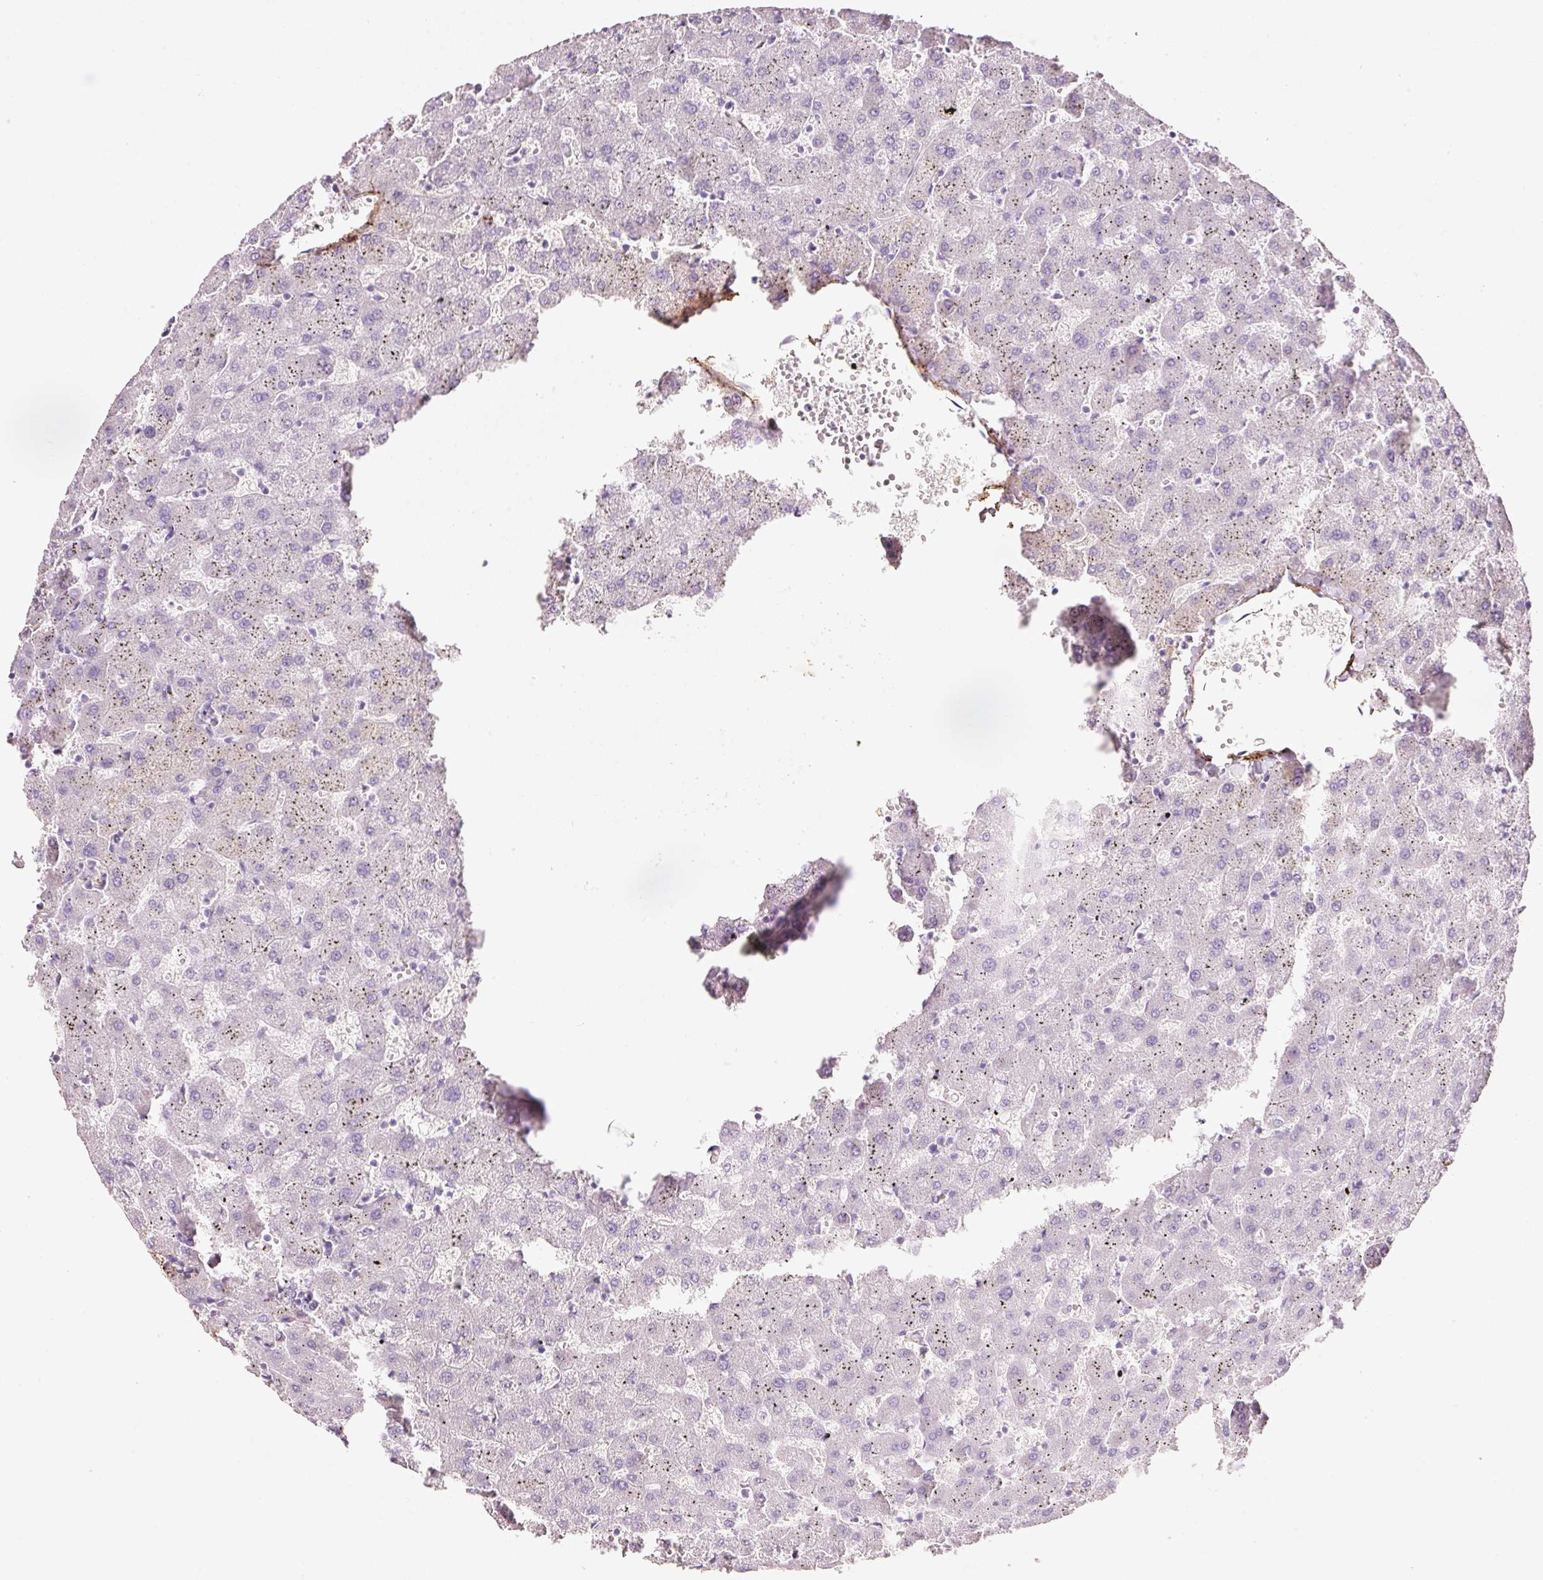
{"staining": {"intensity": "negative", "quantity": "none", "location": "none"}, "tissue": "liver", "cell_type": "Cholangiocytes", "image_type": "normal", "snomed": [{"axis": "morphology", "description": "Normal tissue, NOS"}, {"axis": "topography", "description": "Liver"}], "caption": "Immunohistochemical staining of normal human liver demonstrates no significant staining in cholangiocytes.", "gene": "MFAP4", "patient": {"sex": "female", "age": 63}}